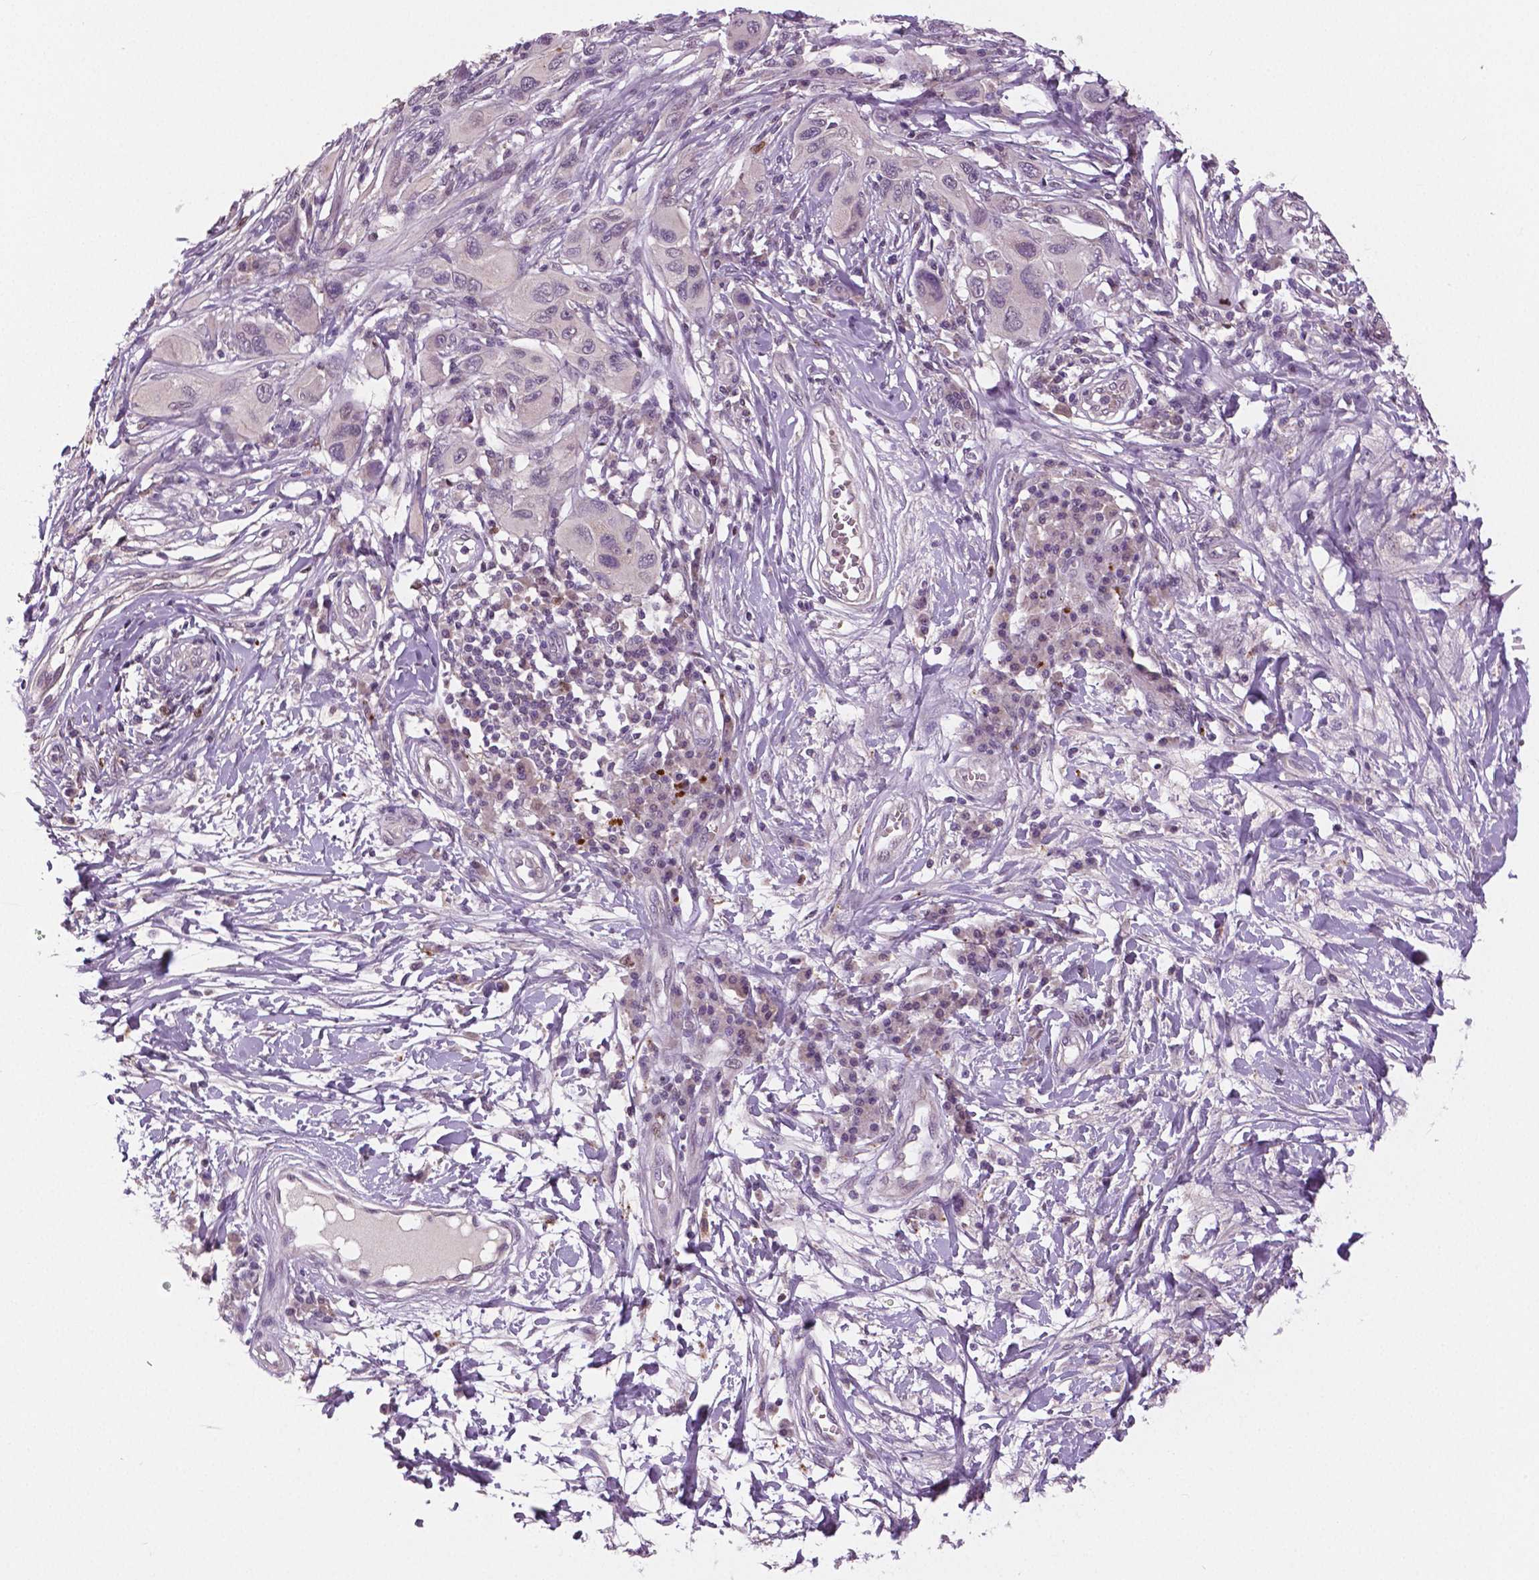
{"staining": {"intensity": "negative", "quantity": "none", "location": "none"}, "tissue": "melanoma", "cell_type": "Tumor cells", "image_type": "cancer", "snomed": [{"axis": "morphology", "description": "Malignant melanoma, NOS"}, {"axis": "topography", "description": "Skin"}], "caption": "Melanoma was stained to show a protein in brown. There is no significant expression in tumor cells. The staining is performed using DAB brown chromogen with nuclei counter-stained in using hematoxylin.", "gene": "MKI67", "patient": {"sex": "male", "age": 53}}